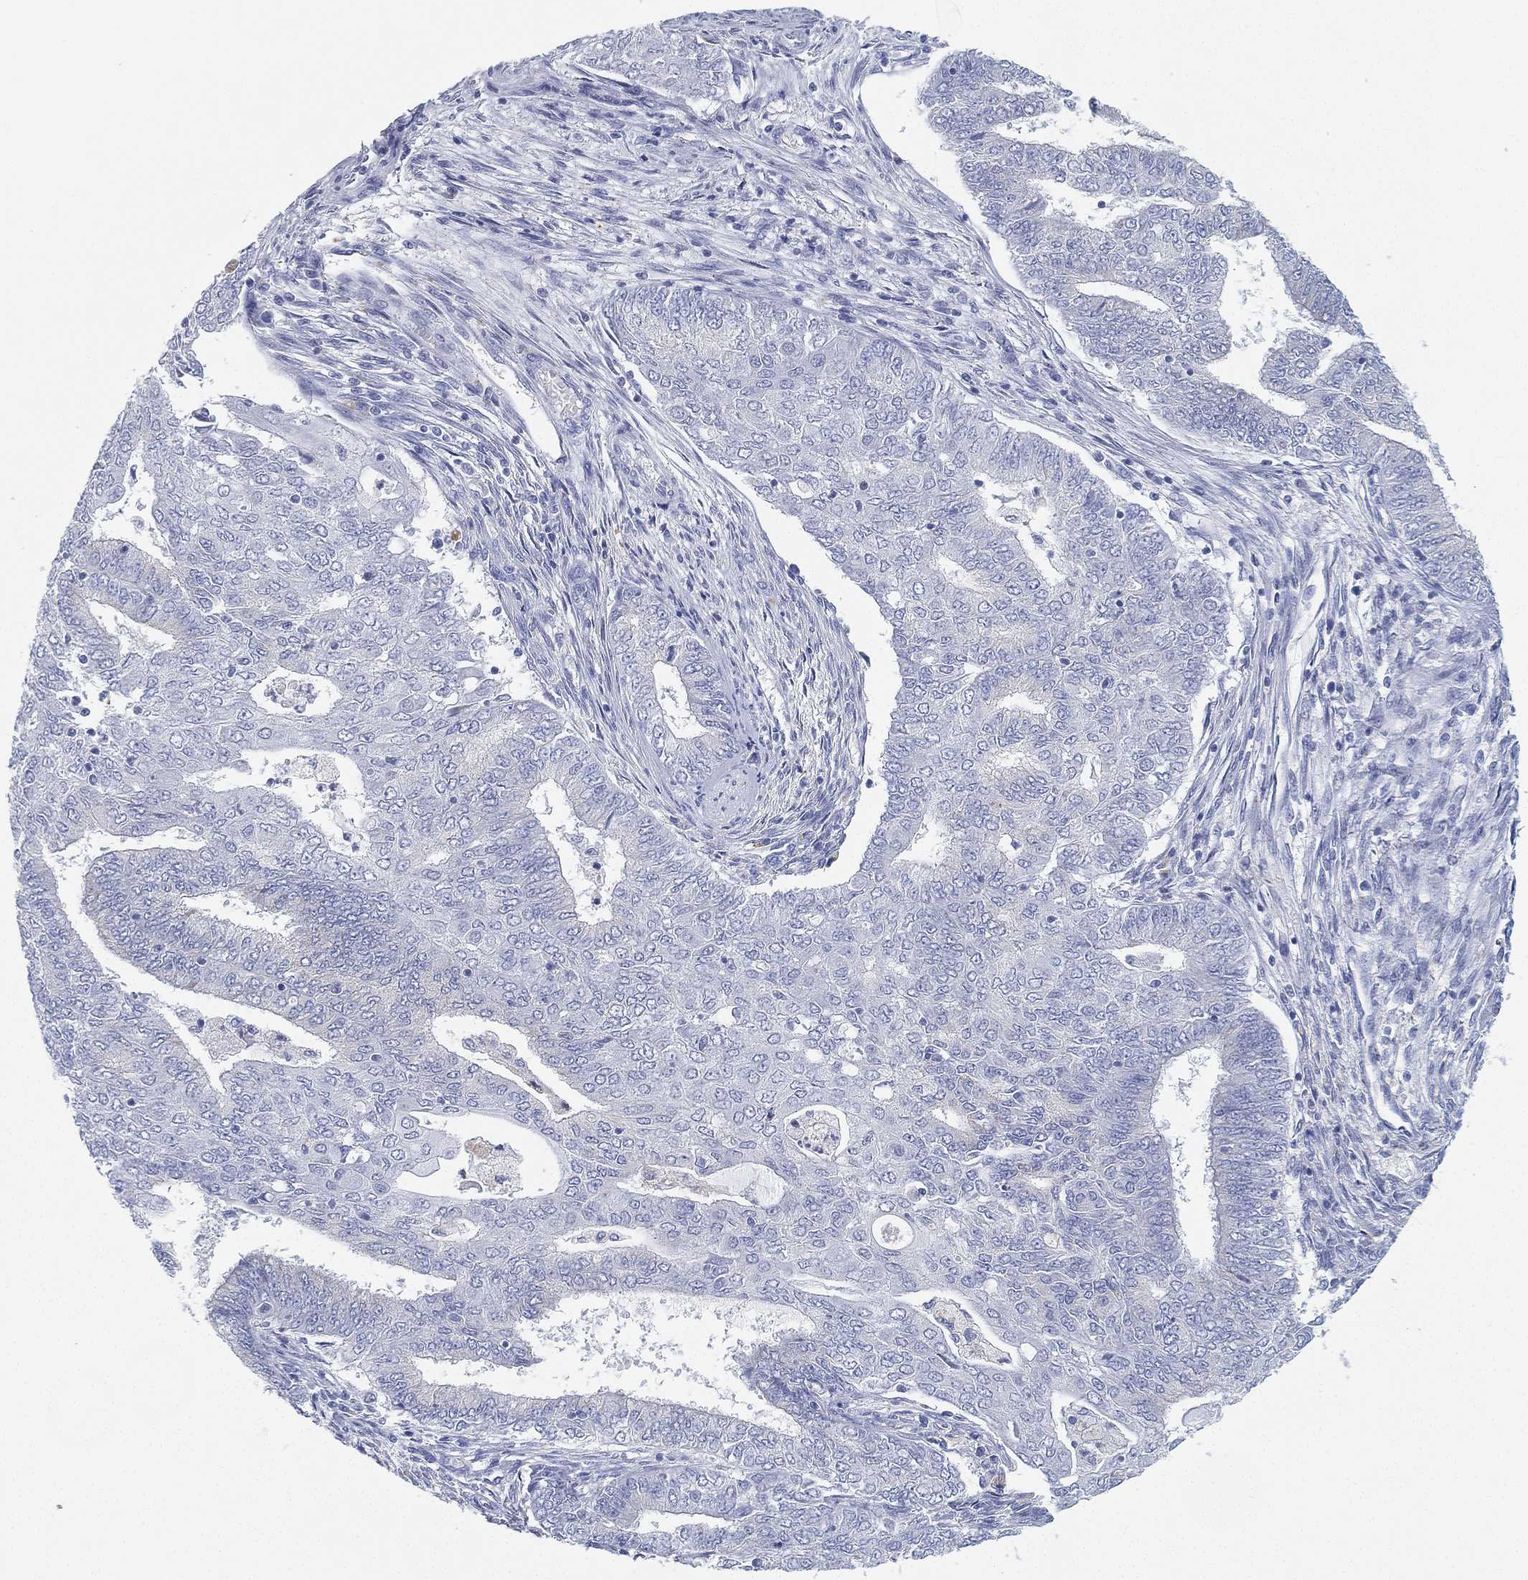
{"staining": {"intensity": "negative", "quantity": "none", "location": "none"}, "tissue": "endometrial cancer", "cell_type": "Tumor cells", "image_type": "cancer", "snomed": [{"axis": "morphology", "description": "Adenocarcinoma, NOS"}, {"axis": "topography", "description": "Endometrium"}], "caption": "Immunohistochemical staining of human endometrial adenocarcinoma shows no significant expression in tumor cells. (DAB immunohistochemistry with hematoxylin counter stain).", "gene": "GPR61", "patient": {"sex": "female", "age": 62}}